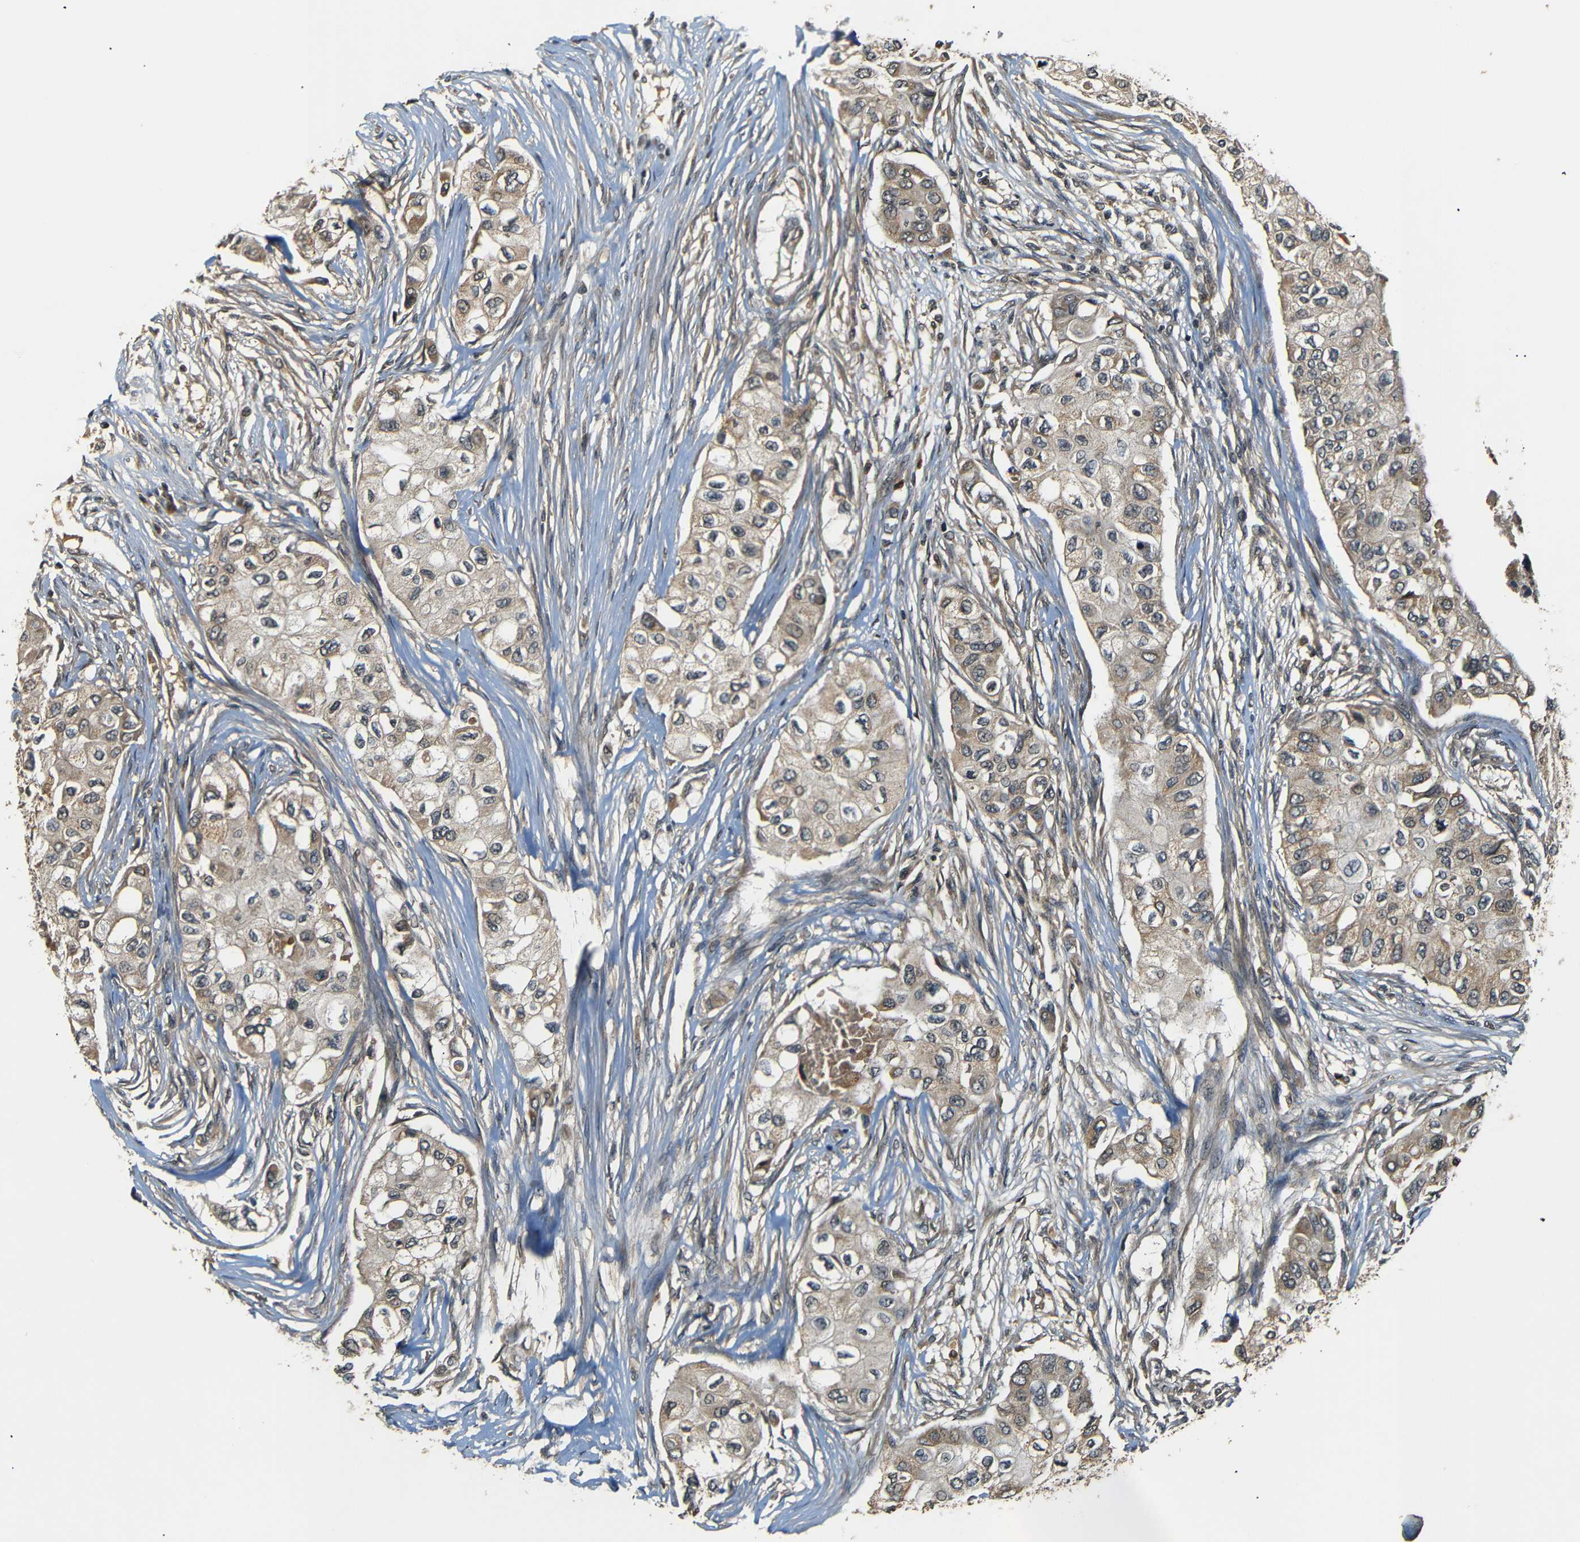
{"staining": {"intensity": "weak", "quantity": ">75%", "location": "cytoplasmic/membranous"}, "tissue": "breast cancer", "cell_type": "Tumor cells", "image_type": "cancer", "snomed": [{"axis": "morphology", "description": "Normal tissue, NOS"}, {"axis": "morphology", "description": "Duct carcinoma"}, {"axis": "topography", "description": "Breast"}], "caption": "The immunohistochemical stain labels weak cytoplasmic/membranous expression in tumor cells of breast invasive ductal carcinoma tissue.", "gene": "TANK", "patient": {"sex": "female", "age": 49}}